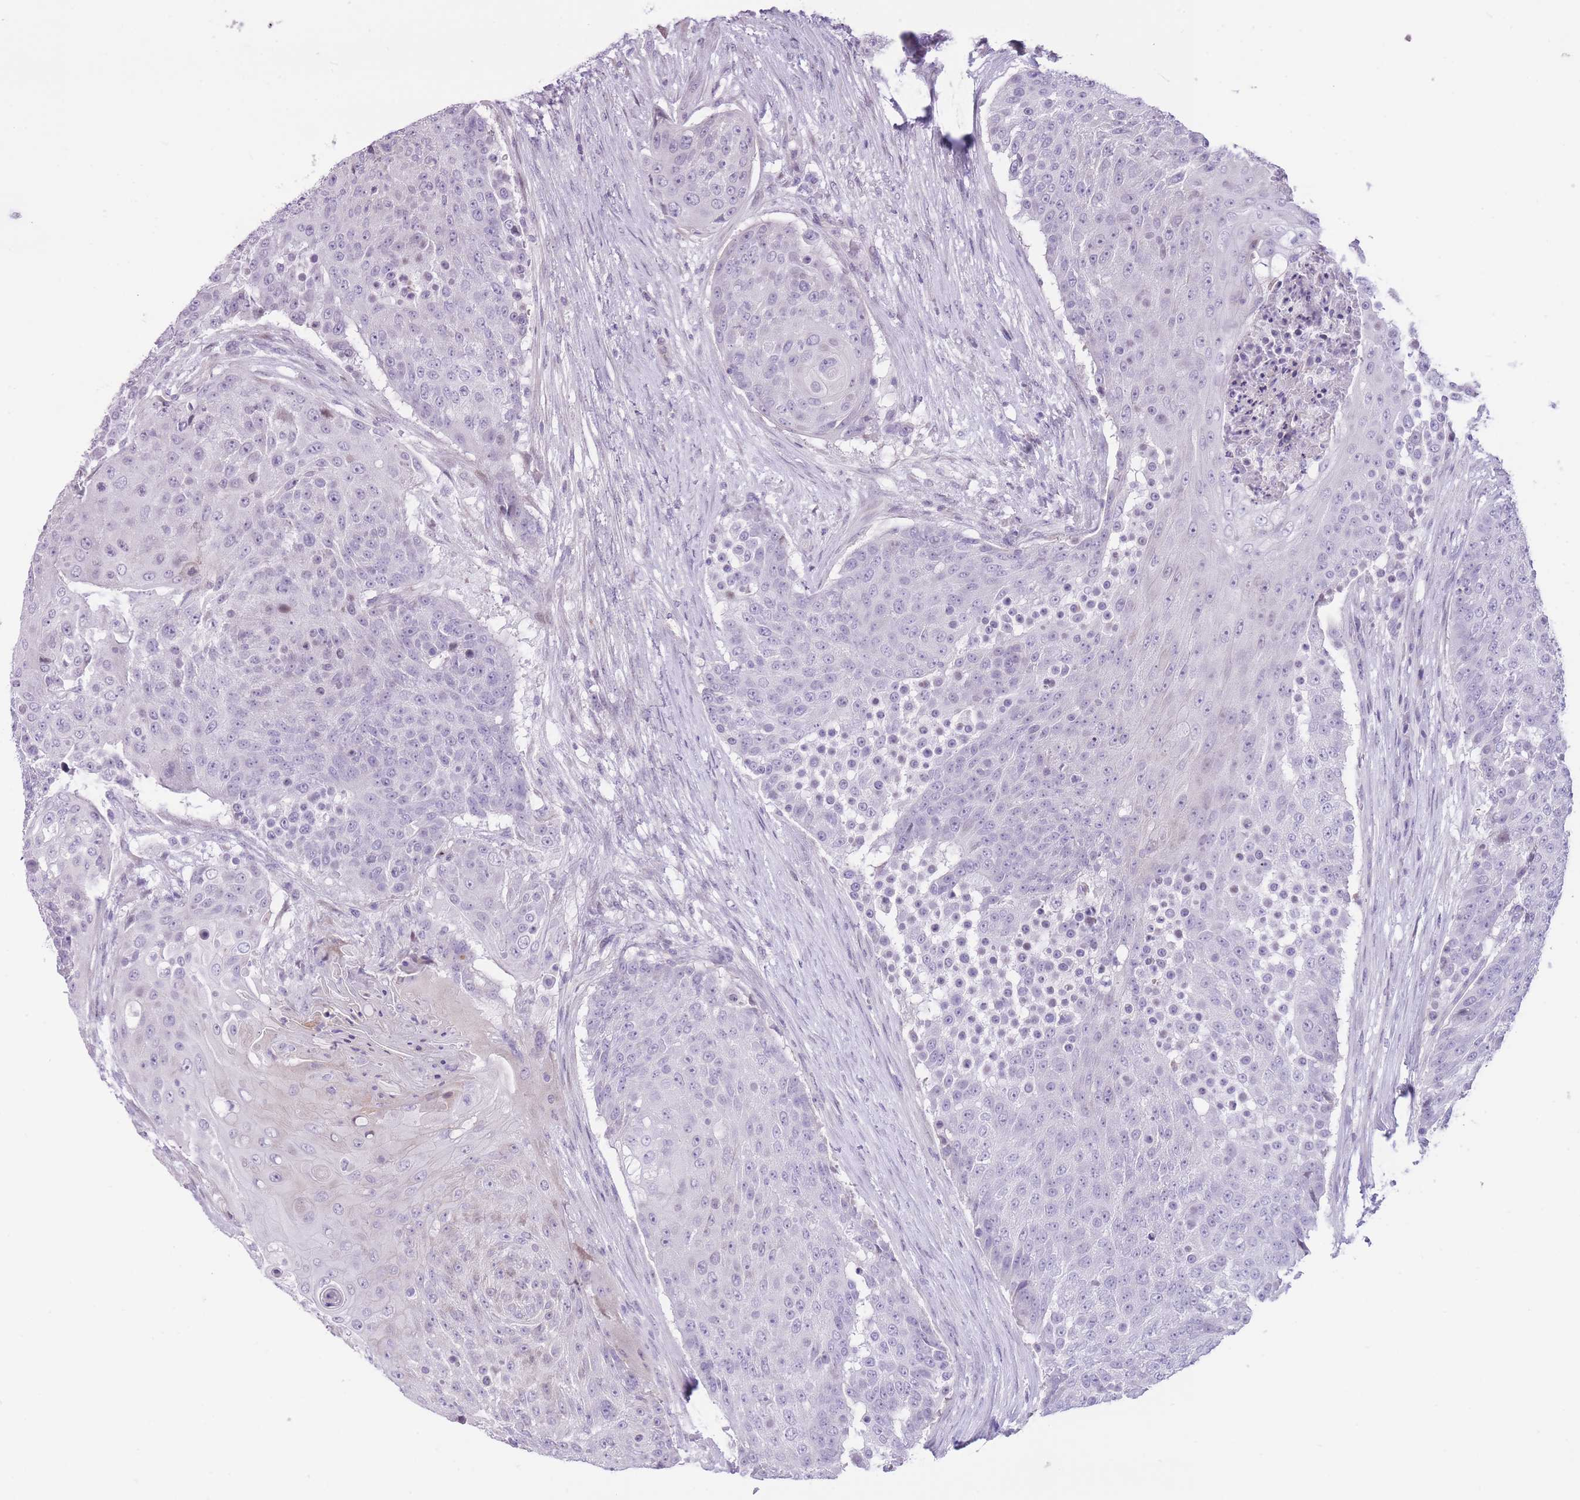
{"staining": {"intensity": "negative", "quantity": "none", "location": "none"}, "tissue": "urothelial cancer", "cell_type": "Tumor cells", "image_type": "cancer", "snomed": [{"axis": "morphology", "description": "Urothelial carcinoma, High grade"}, {"axis": "topography", "description": "Urinary bladder"}], "caption": "This is an IHC photomicrograph of human high-grade urothelial carcinoma. There is no positivity in tumor cells.", "gene": "WDR70", "patient": {"sex": "female", "age": 63}}